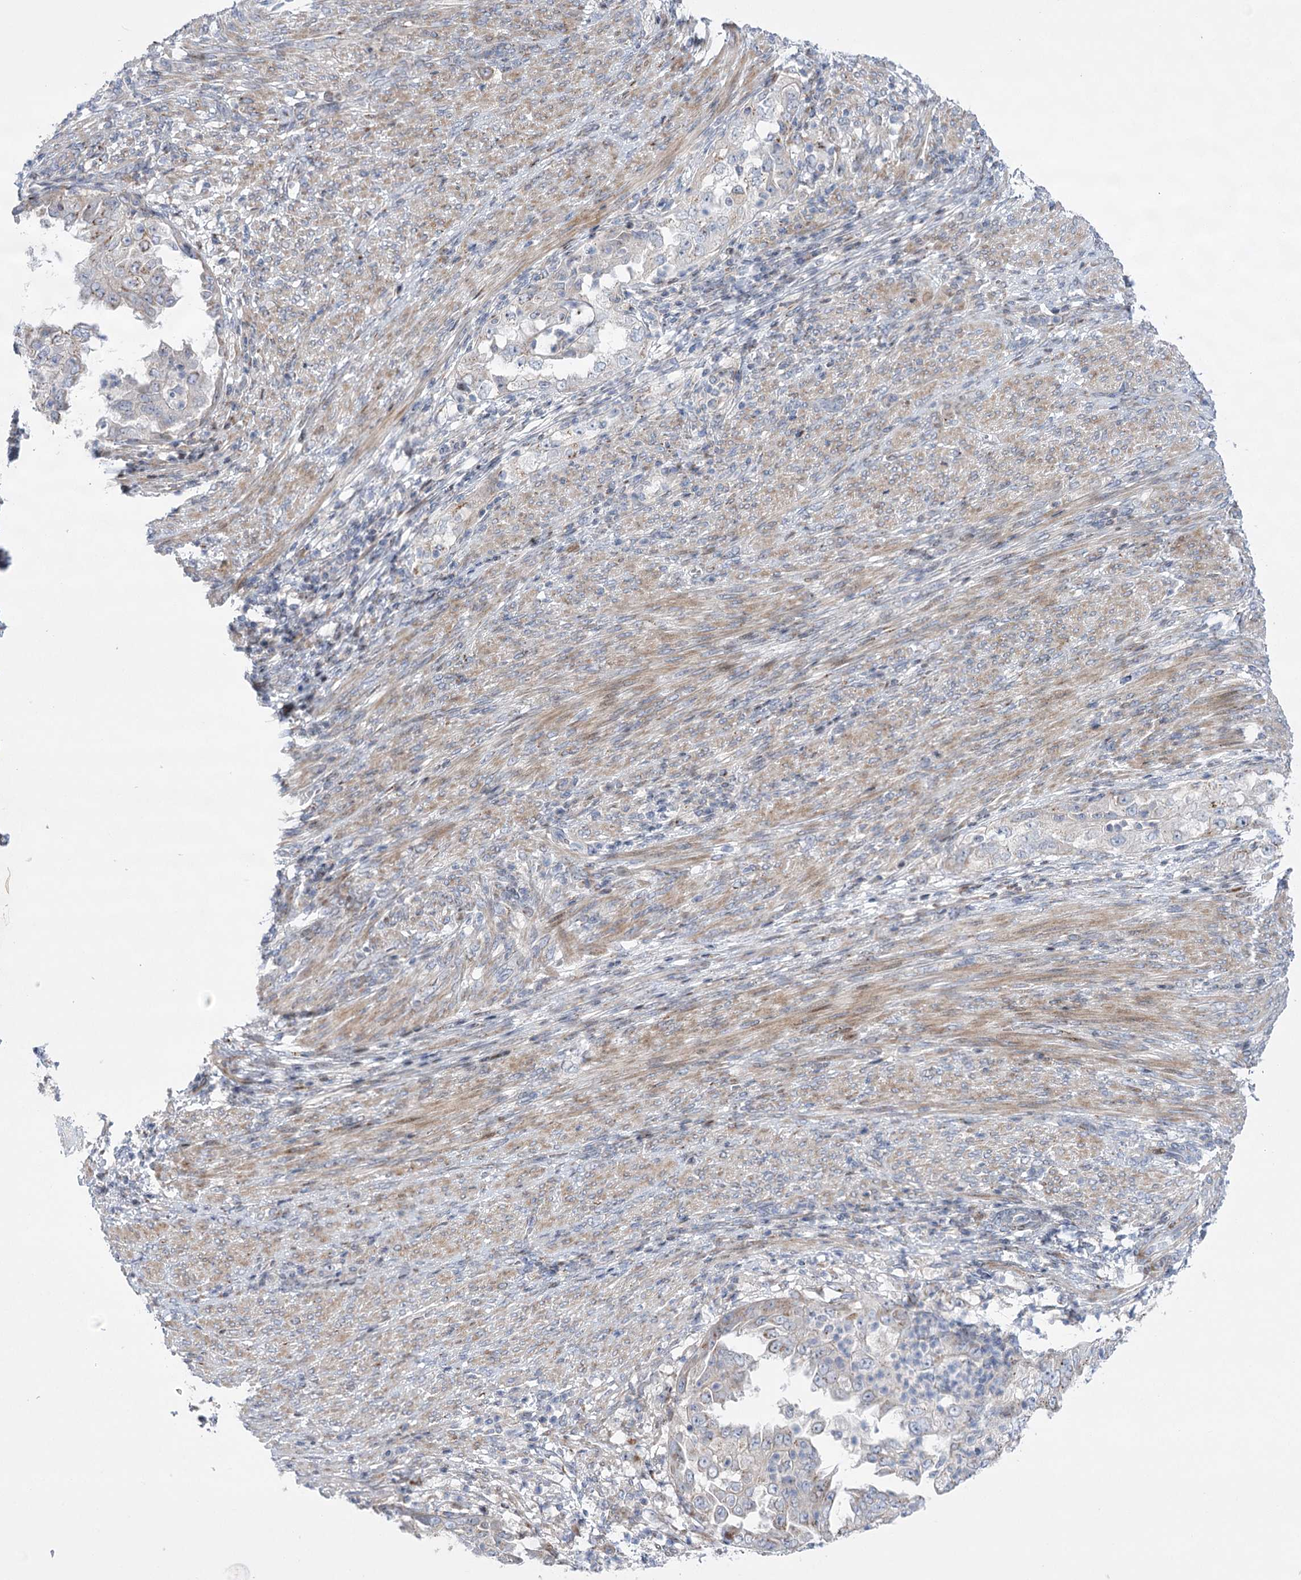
{"staining": {"intensity": "negative", "quantity": "none", "location": "none"}, "tissue": "endometrial cancer", "cell_type": "Tumor cells", "image_type": "cancer", "snomed": [{"axis": "morphology", "description": "Adenocarcinoma, NOS"}, {"axis": "topography", "description": "Endometrium"}], "caption": "Adenocarcinoma (endometrial) stained for a protein using immunohistochemistry shows no positivity tumor cells.", "gene": "NME7", "patient": {"sex": "female", "age": 85}}